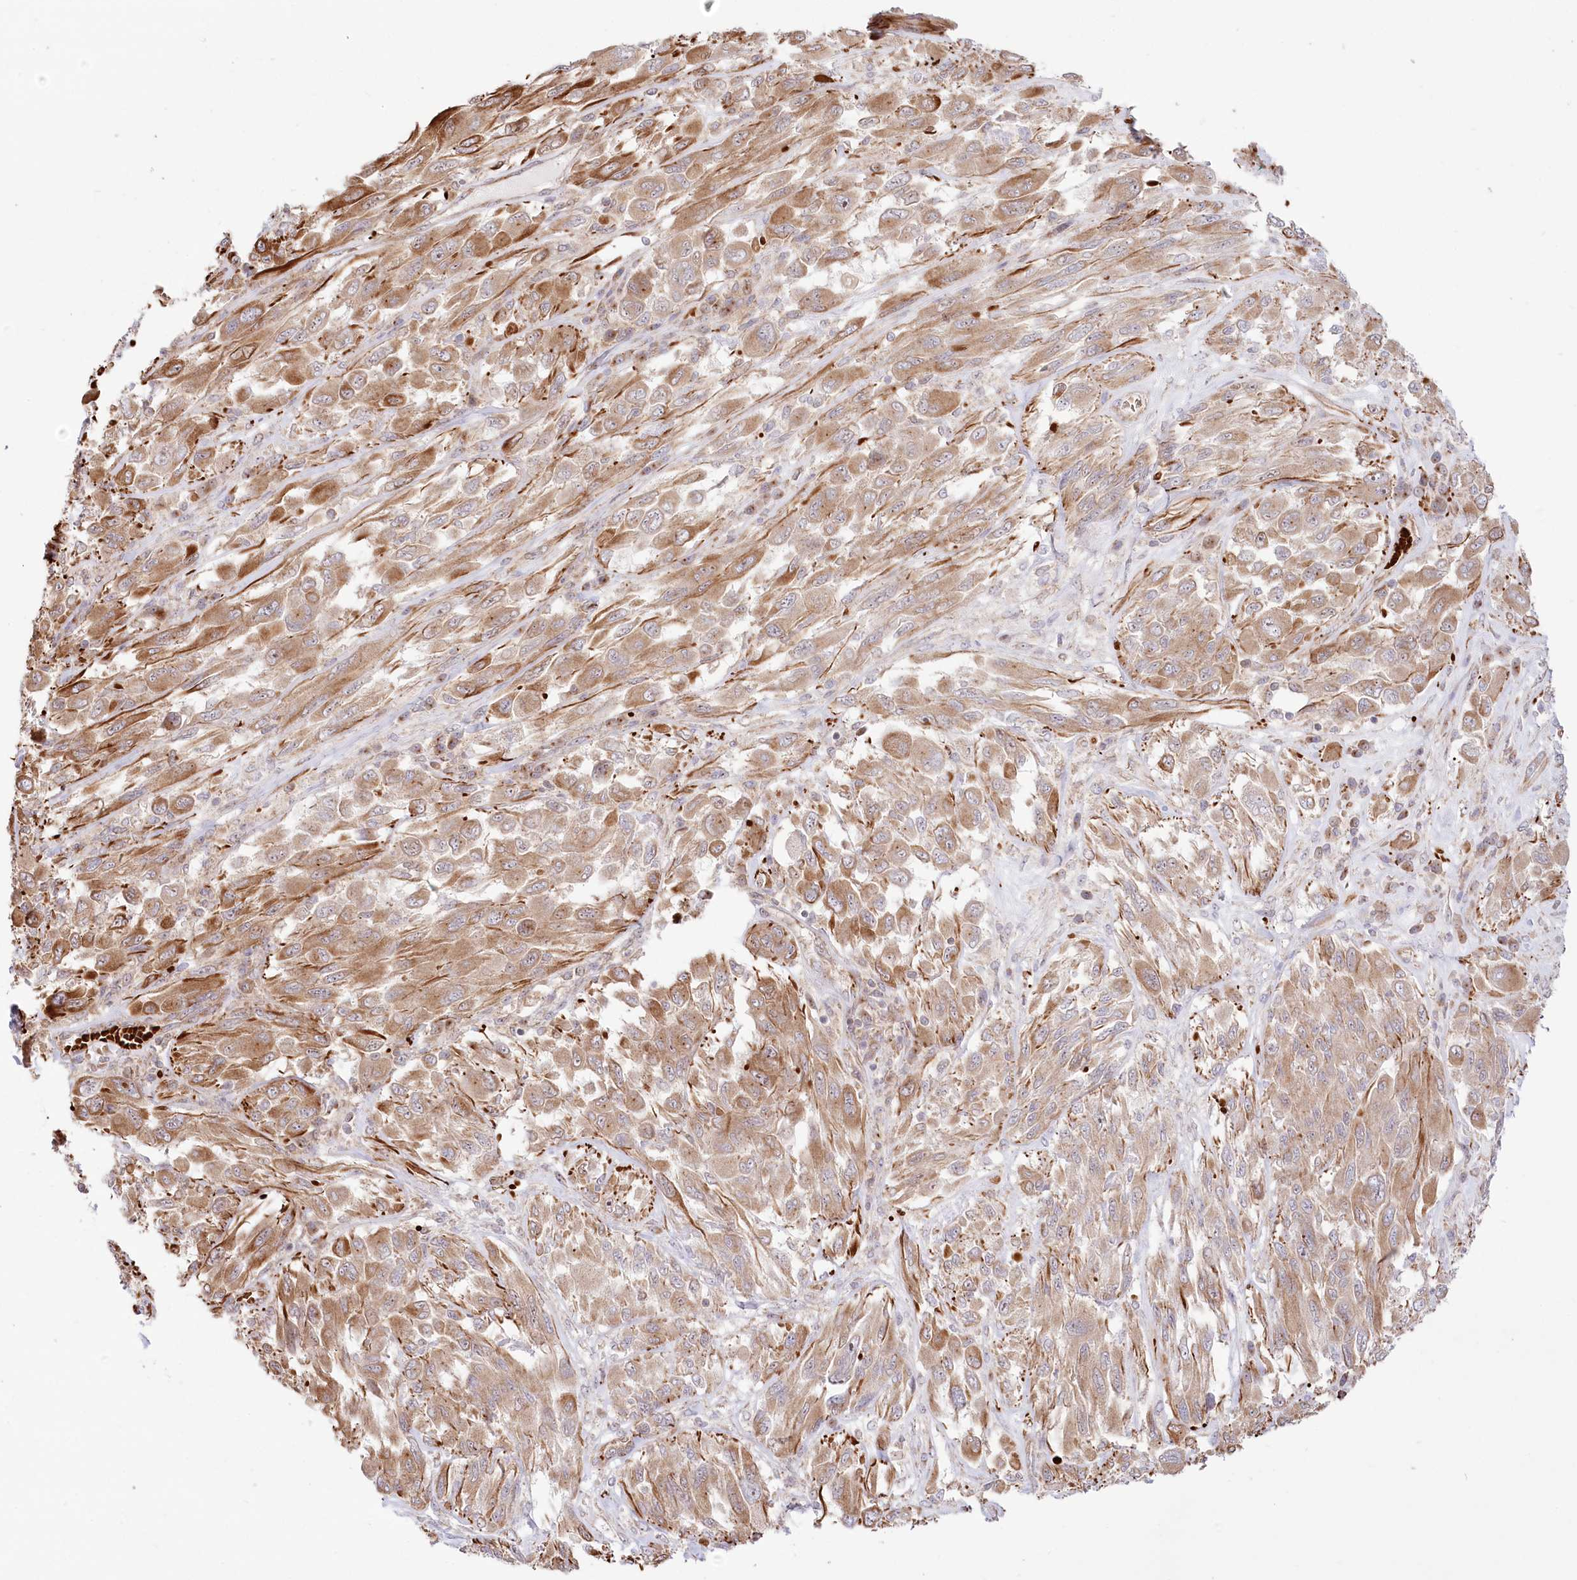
{"staining": {"intensity": "moderate", "quantity": ">75%", "location": "cytoplasmic/membranous"}, "tissue": "melanoma", "cell_type": "Tumor cells", "image_type": "cancer", "snomed": [{"axis": "morphology", "description": "Malignant melanoma, NOS"}, {"axis": "topography", "description": "Skin"}], "caption": "An image of malignant melanoma stained for a protein shows moderate cytoplasmic/membranous brown staining in tumor cells. Immunohistochemistry (ihc) stains the protein in brown and the nuclei are stained blue.", "gene": "COMMD3", "patient": {"sex": "female", "age": 91}}